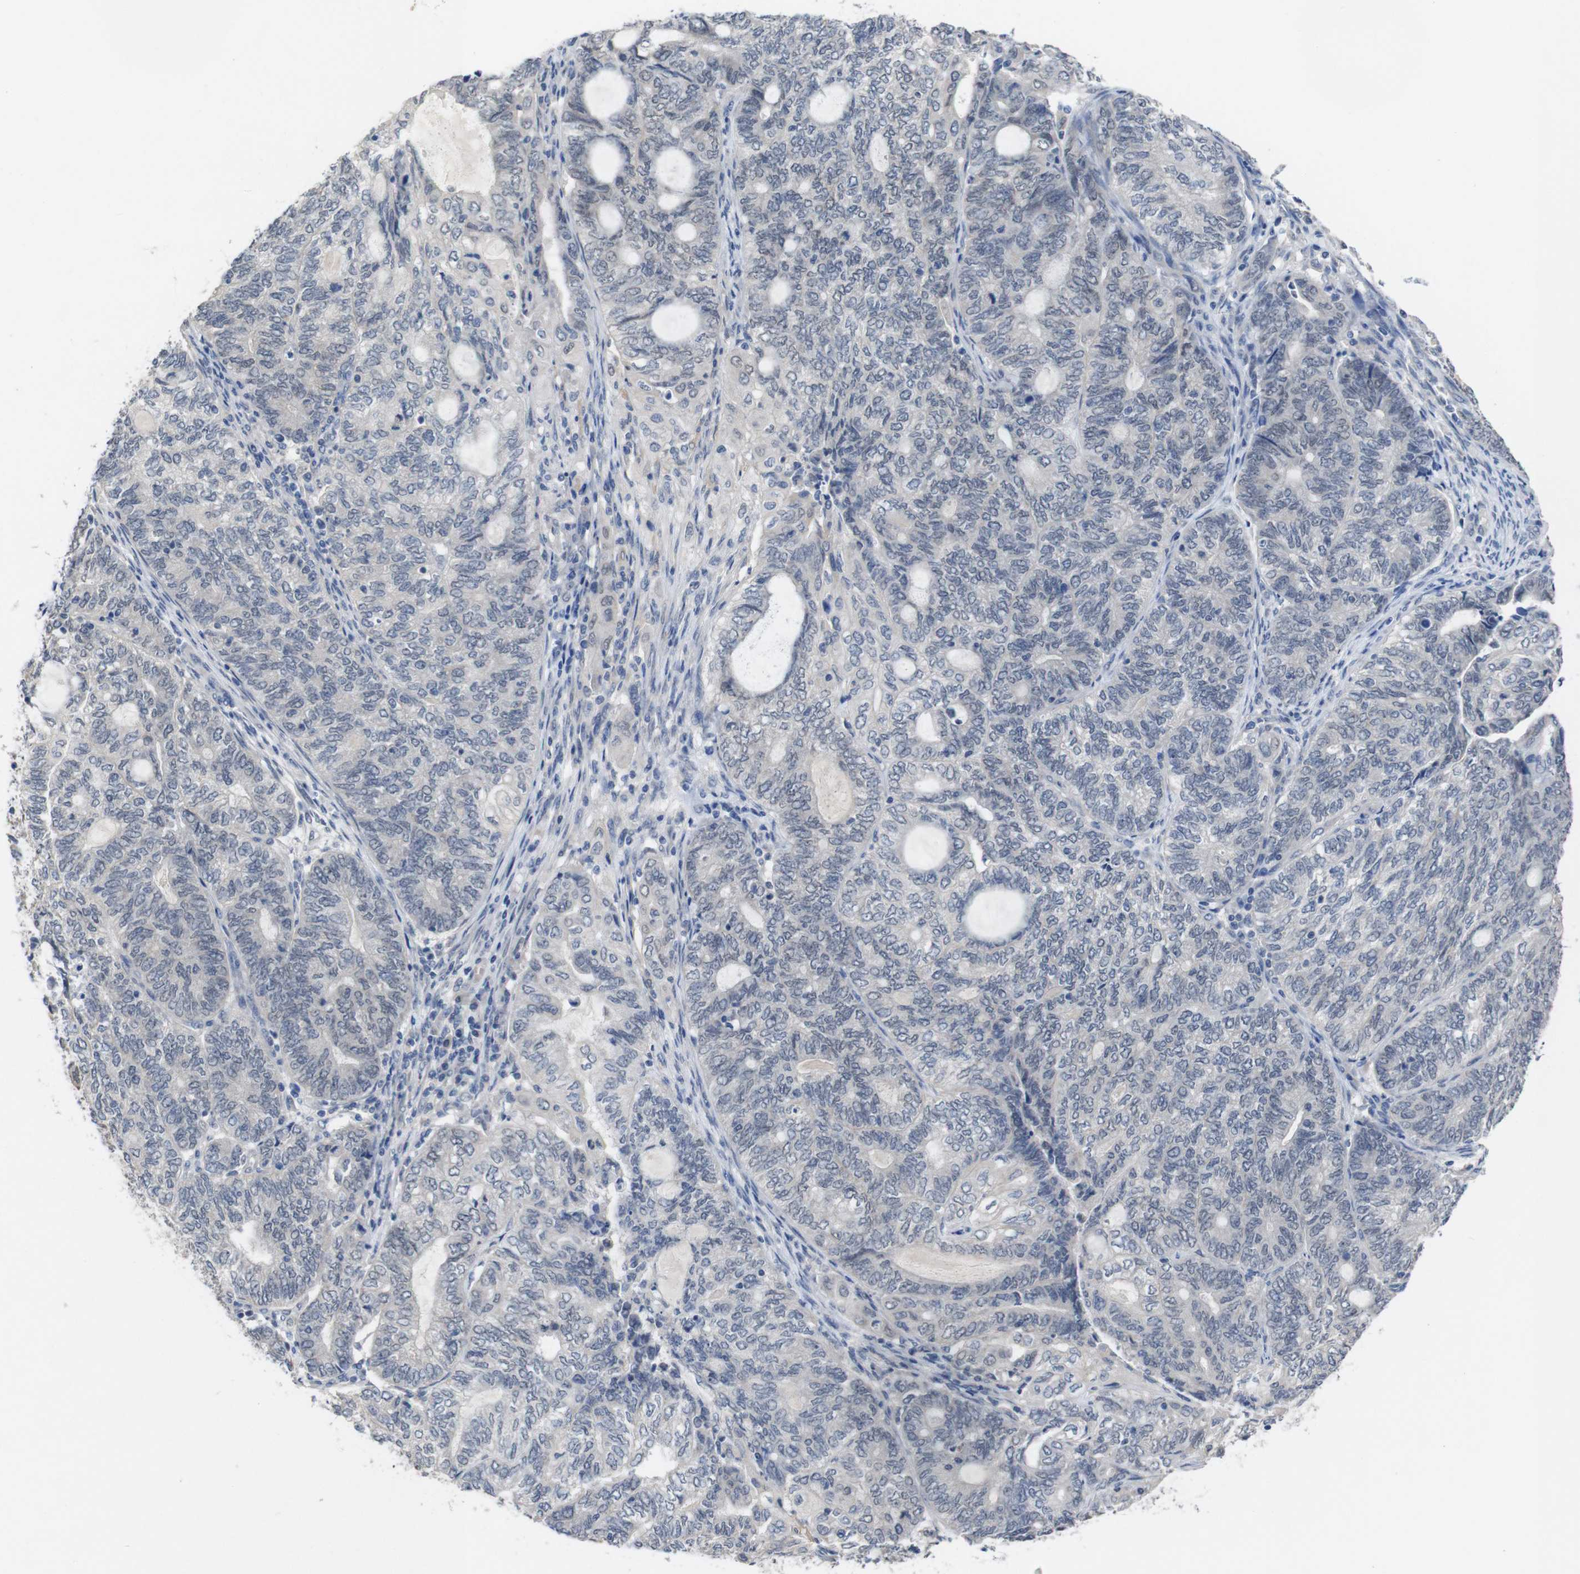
{"staining": {"intensity": "negative", "quantity": "none", "location": "none"}, "tissue": "endometrial cancer", "cell_type": "Tumor cells", "image_type": "cancer", "snomed": [{"axis": "morphology", "description": "Adenocarcinoma, NOS"}, {"axis": "topography", "description": "Uterus"}, {"axis": "topography", "description": "Endometrium"}], "caption": "Immunohistochemistry (IHC) micrograph of endometrial cancer stained for a protein (brown), which shows no staining in tumor cells. (DAB (3,3'-diaminobenzidine) IHC, high magnification).", "gene": "HNF1A", "patient": {"sex": "female", "age": 70}}